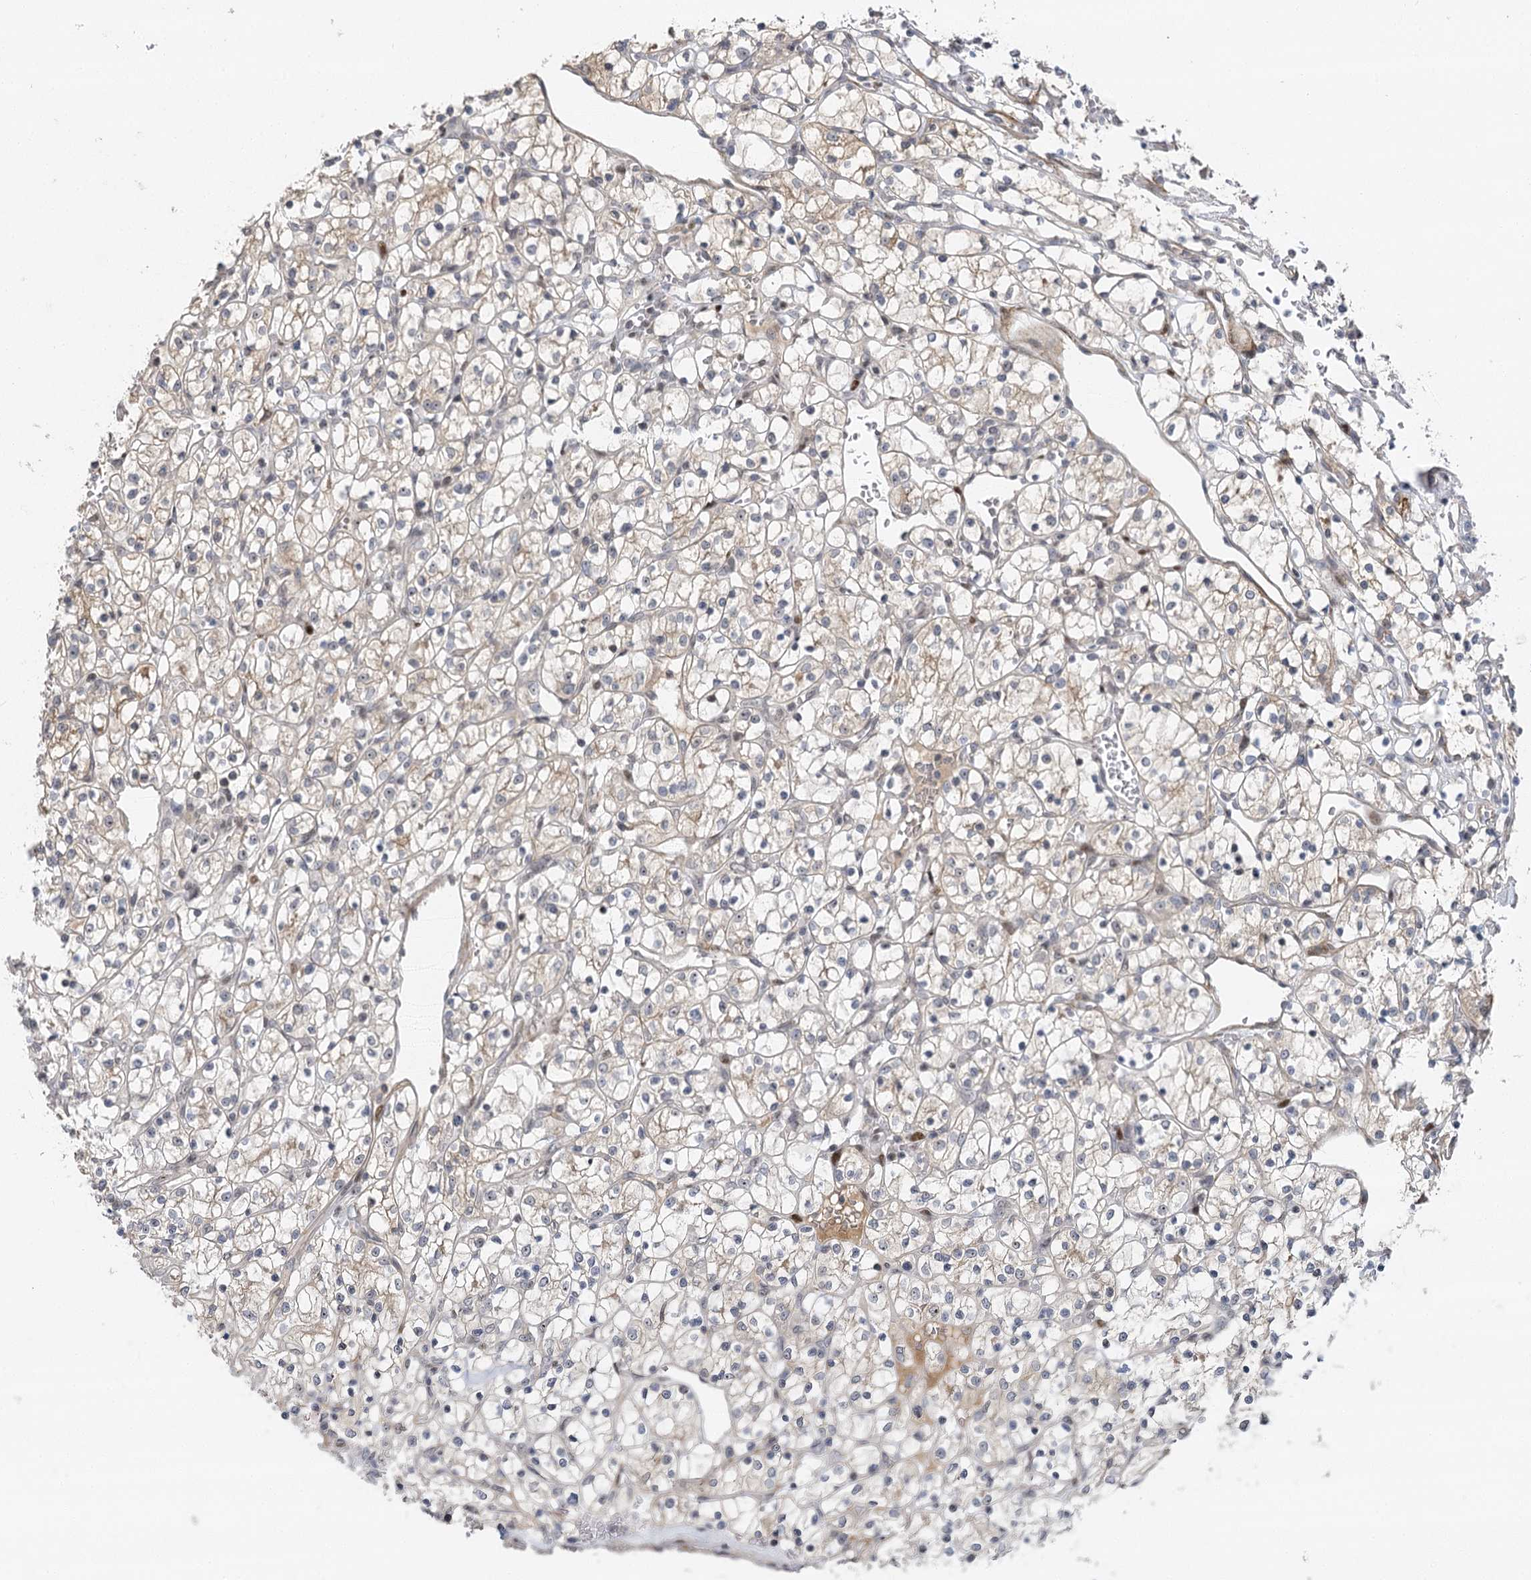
{"staining": {"intensity": "weak", "quantity": "<25%", "location": "cytoplasmic/membranous"}, "tissue": "renal cancer", "cell_type": "Tumor cells", "image_type": "cancer", "snomed": [{"axis": "morphology", "description": "Adenocarcinoma, NOS"}, {"axis": "topography", "description": "Kidney"}], "caption": "The micrograph reveals no staining of tumor cells in adenocarcinoma (renal).", "gene": "IL11RA", "patient": {"sex": "female", "age": 69}}